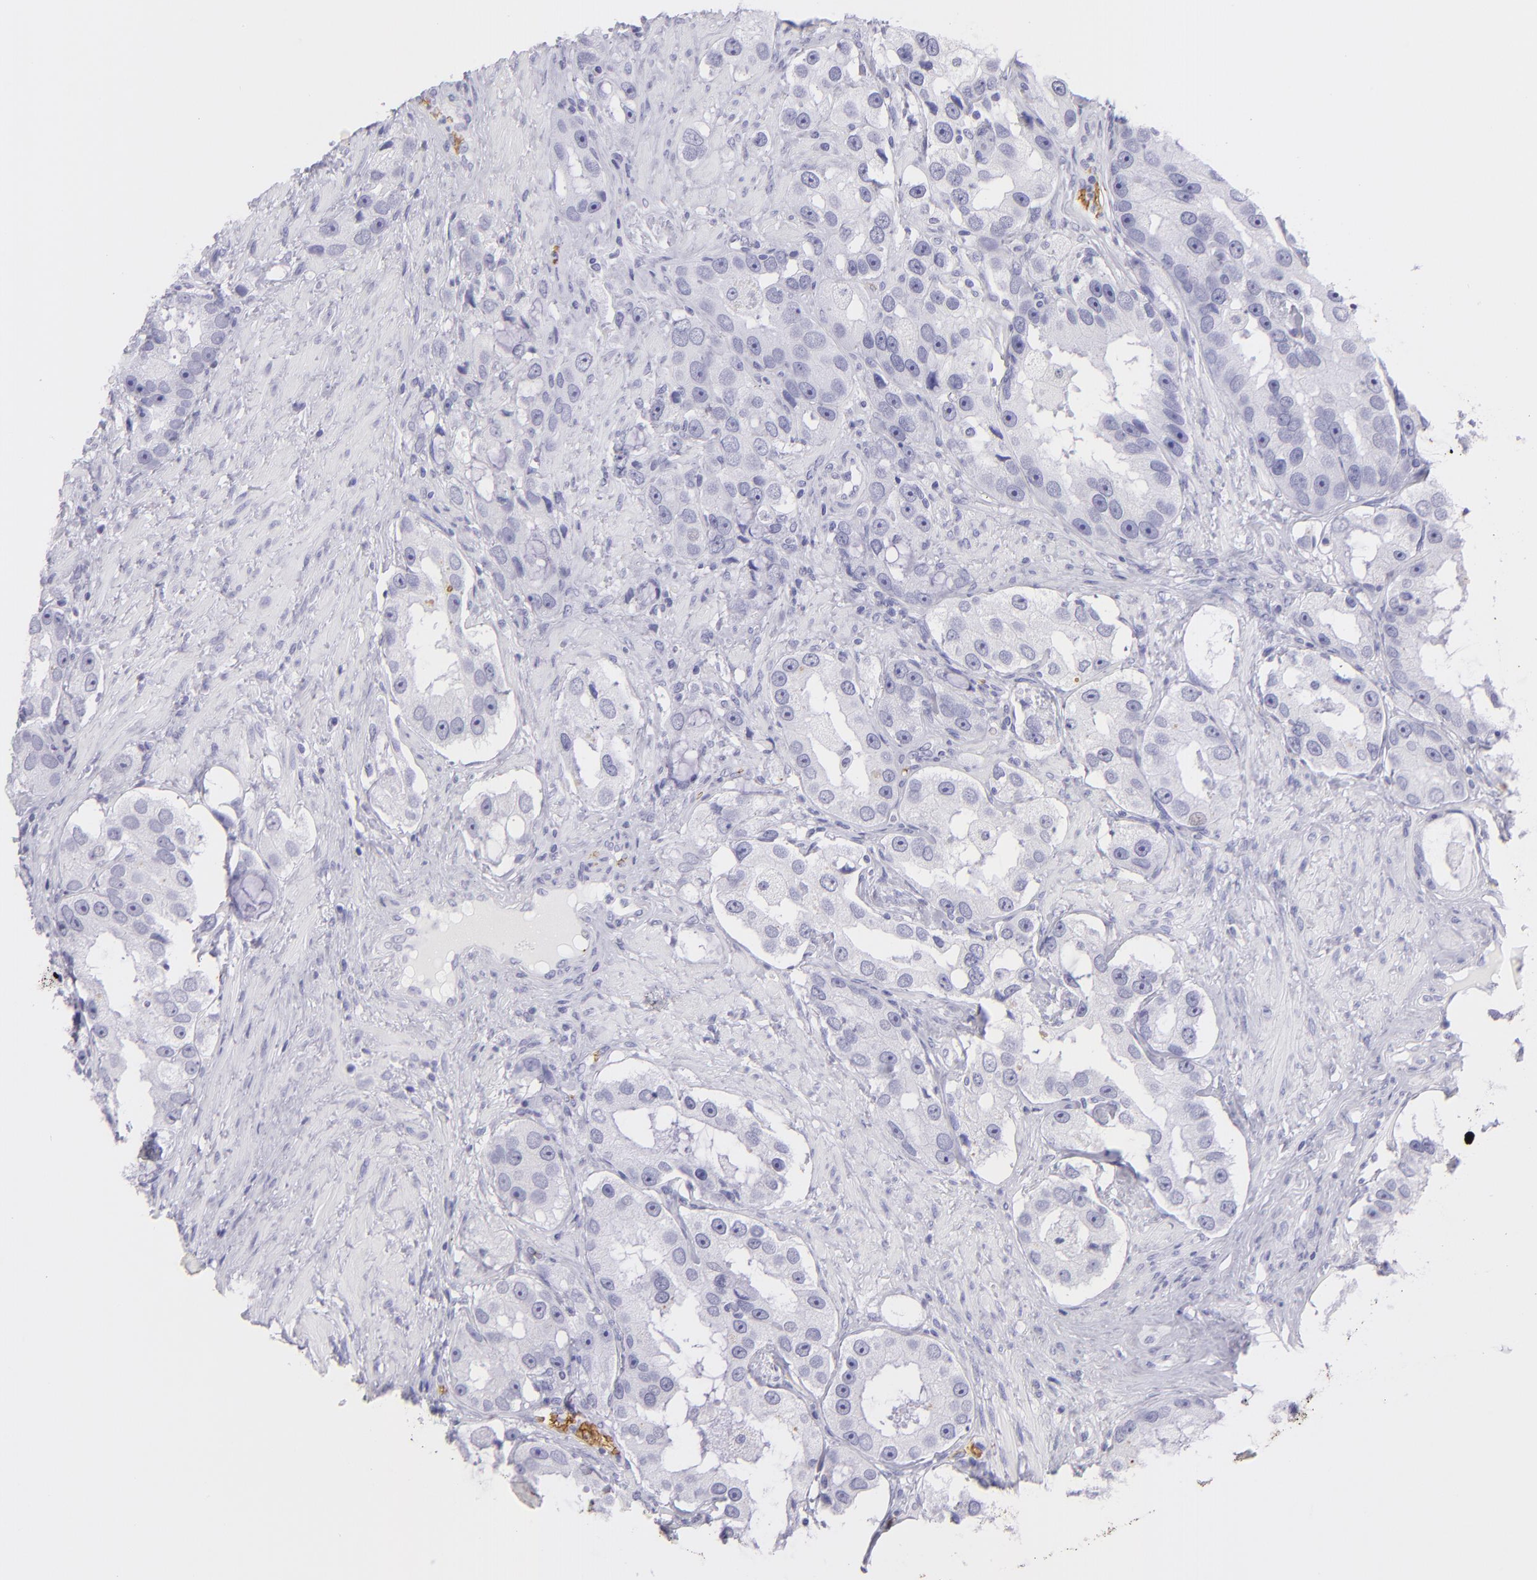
{"staining": {"intensity": "negative", "quantity": "none", "location": "none"}, "tissue": "prostate cancer", "cell_type": "Tumor cells", "image_type": "cancer", "snomed": [{"axis": "morphology", "description": "Adenocarcinoma, High grade"}, {"axis": "topography", "description": "Prostate"}], "caption": "A photomicrograph of prostate cancer (high-grade adenocarcinoma) stained for a protein exhibits no brown staining in tumor cells.", "gene": "GYPA", "patient": {"sex": "male", "age": 63}}